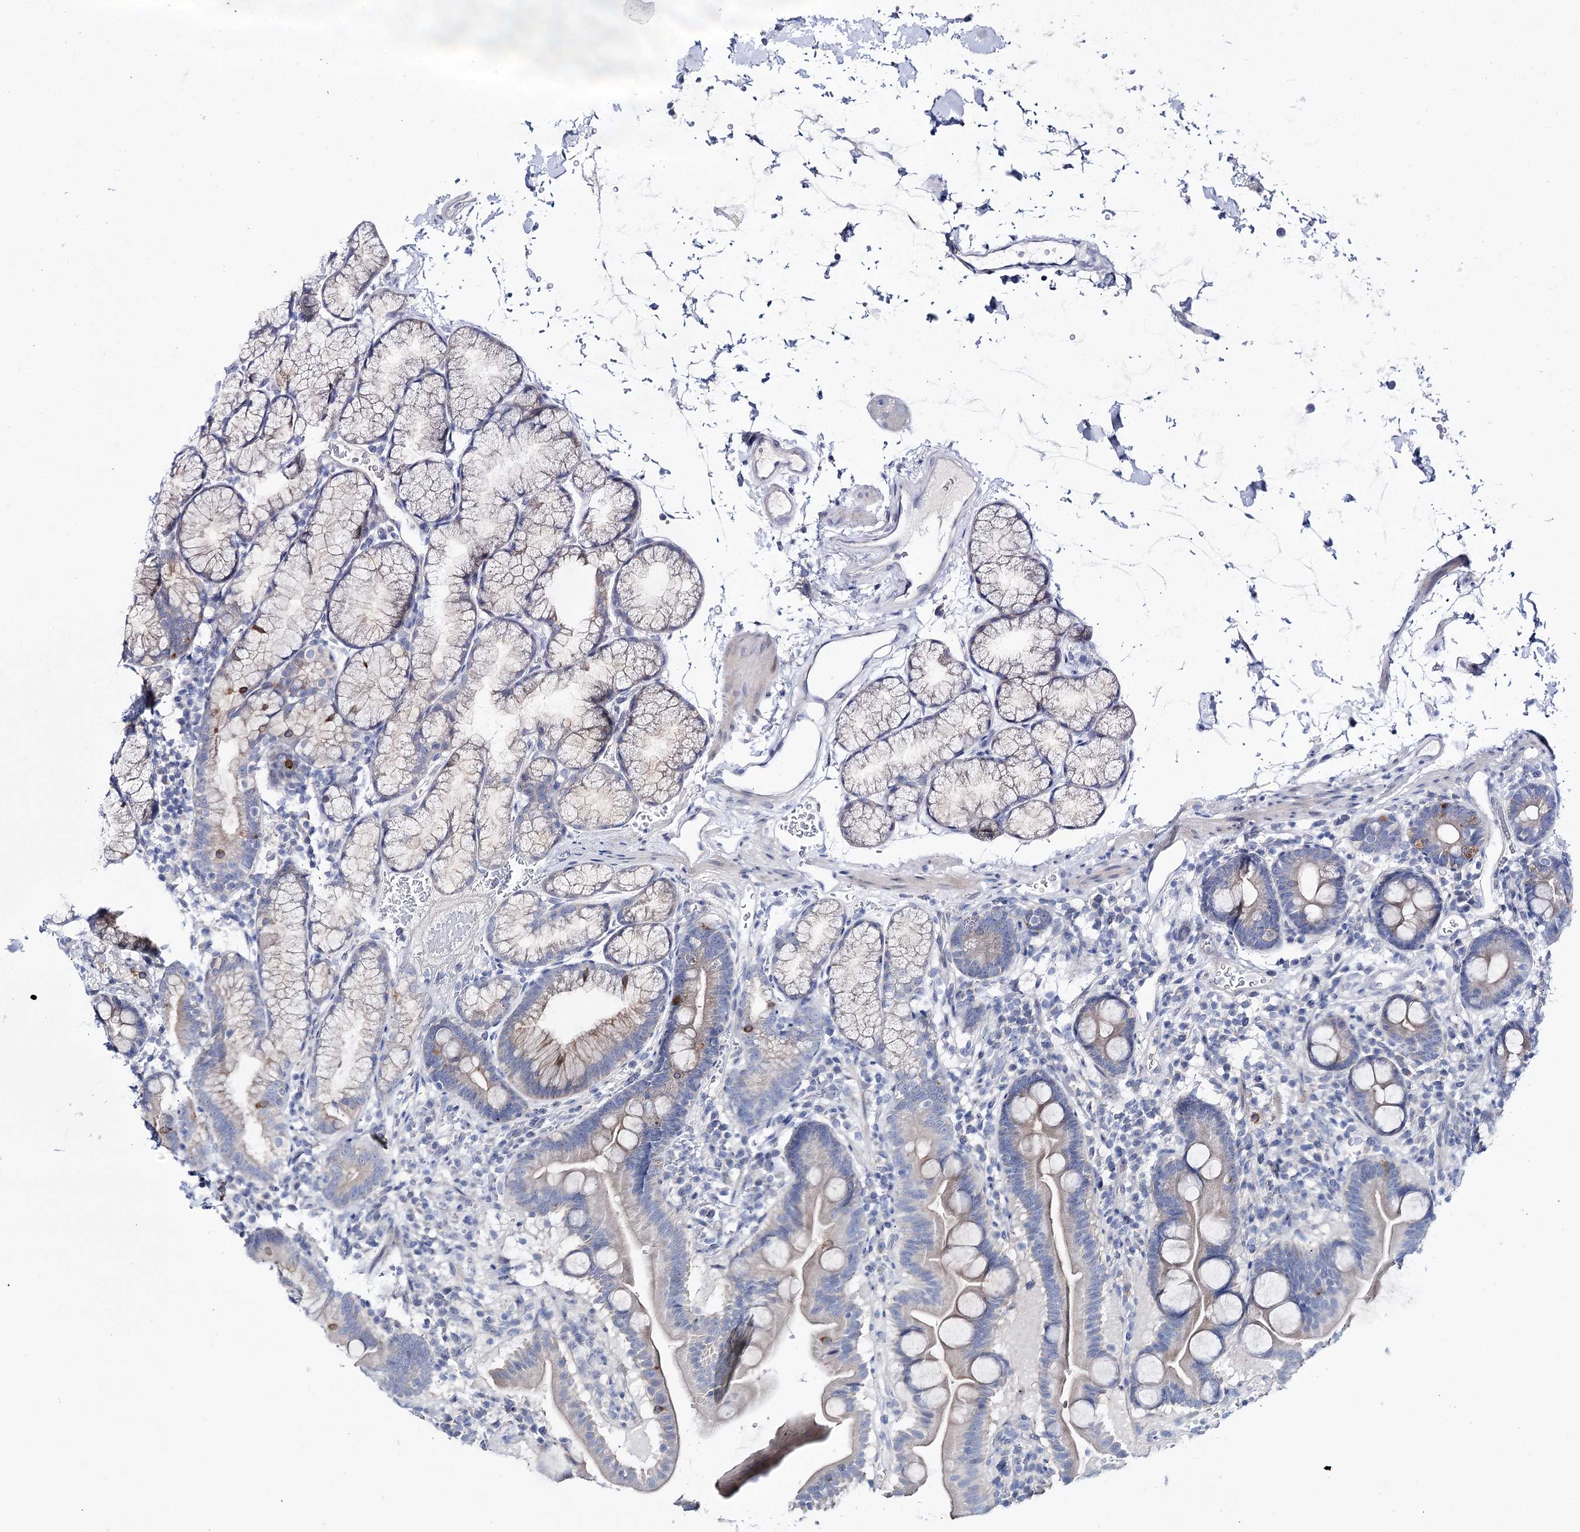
{"staining": {"intensity": "weak", "quantity": "<25%", "location": "cytoplasmic/membranous"}, "tissue": "duodenum", "cell_type": "Glandular cells", "image_type": "normal", "snomed": [{"axis": "morphology", "description": "Normal tissue, NOS"}, {"axis": "topography", "description": "Duodenum"}], "caption": "Glandular cells are negative for brown protein staining in unremarkable duodenum.", "gene": "LRRC14B", "patient": {"sex": "male", "age": 54}}